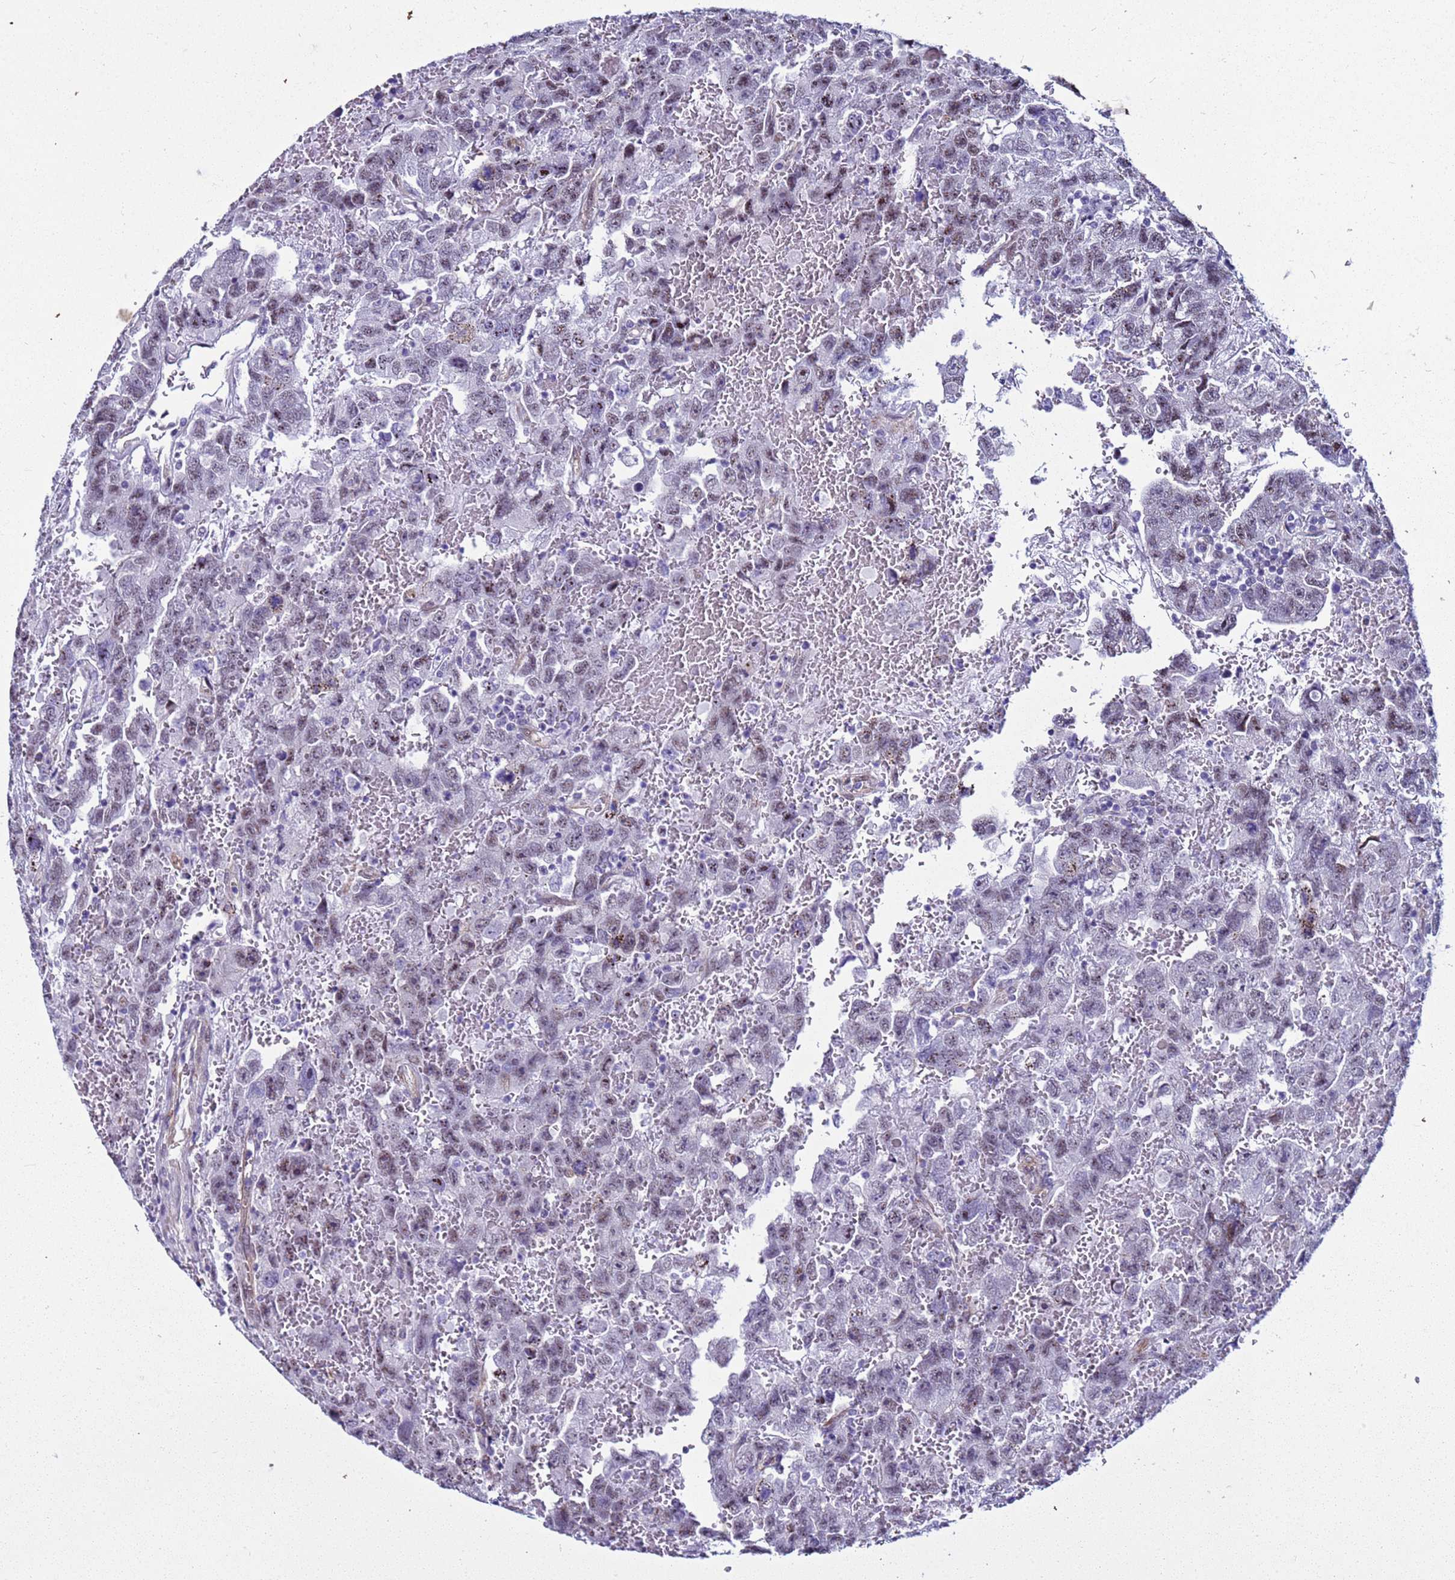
{"staining": {"intensity": "weak", "quantity": ">75%", "location": "nuclear"}, "tissue": "testis cancer", "cell_type": "Tumor cells", "image_type": "cancer", "snomed": [{"axis": "morphology", "description": "Carcinoma, Embryonal, NOS"}, {"axis": "topography", "description": "Testis"}], "caption": "The histopathology image displays a brown stain indicating the presence of a protein in the nuclear of tumor cells in testis cancer.", "gene": "LRRC10B", "patient": {"sex": "male", "age": 45}}